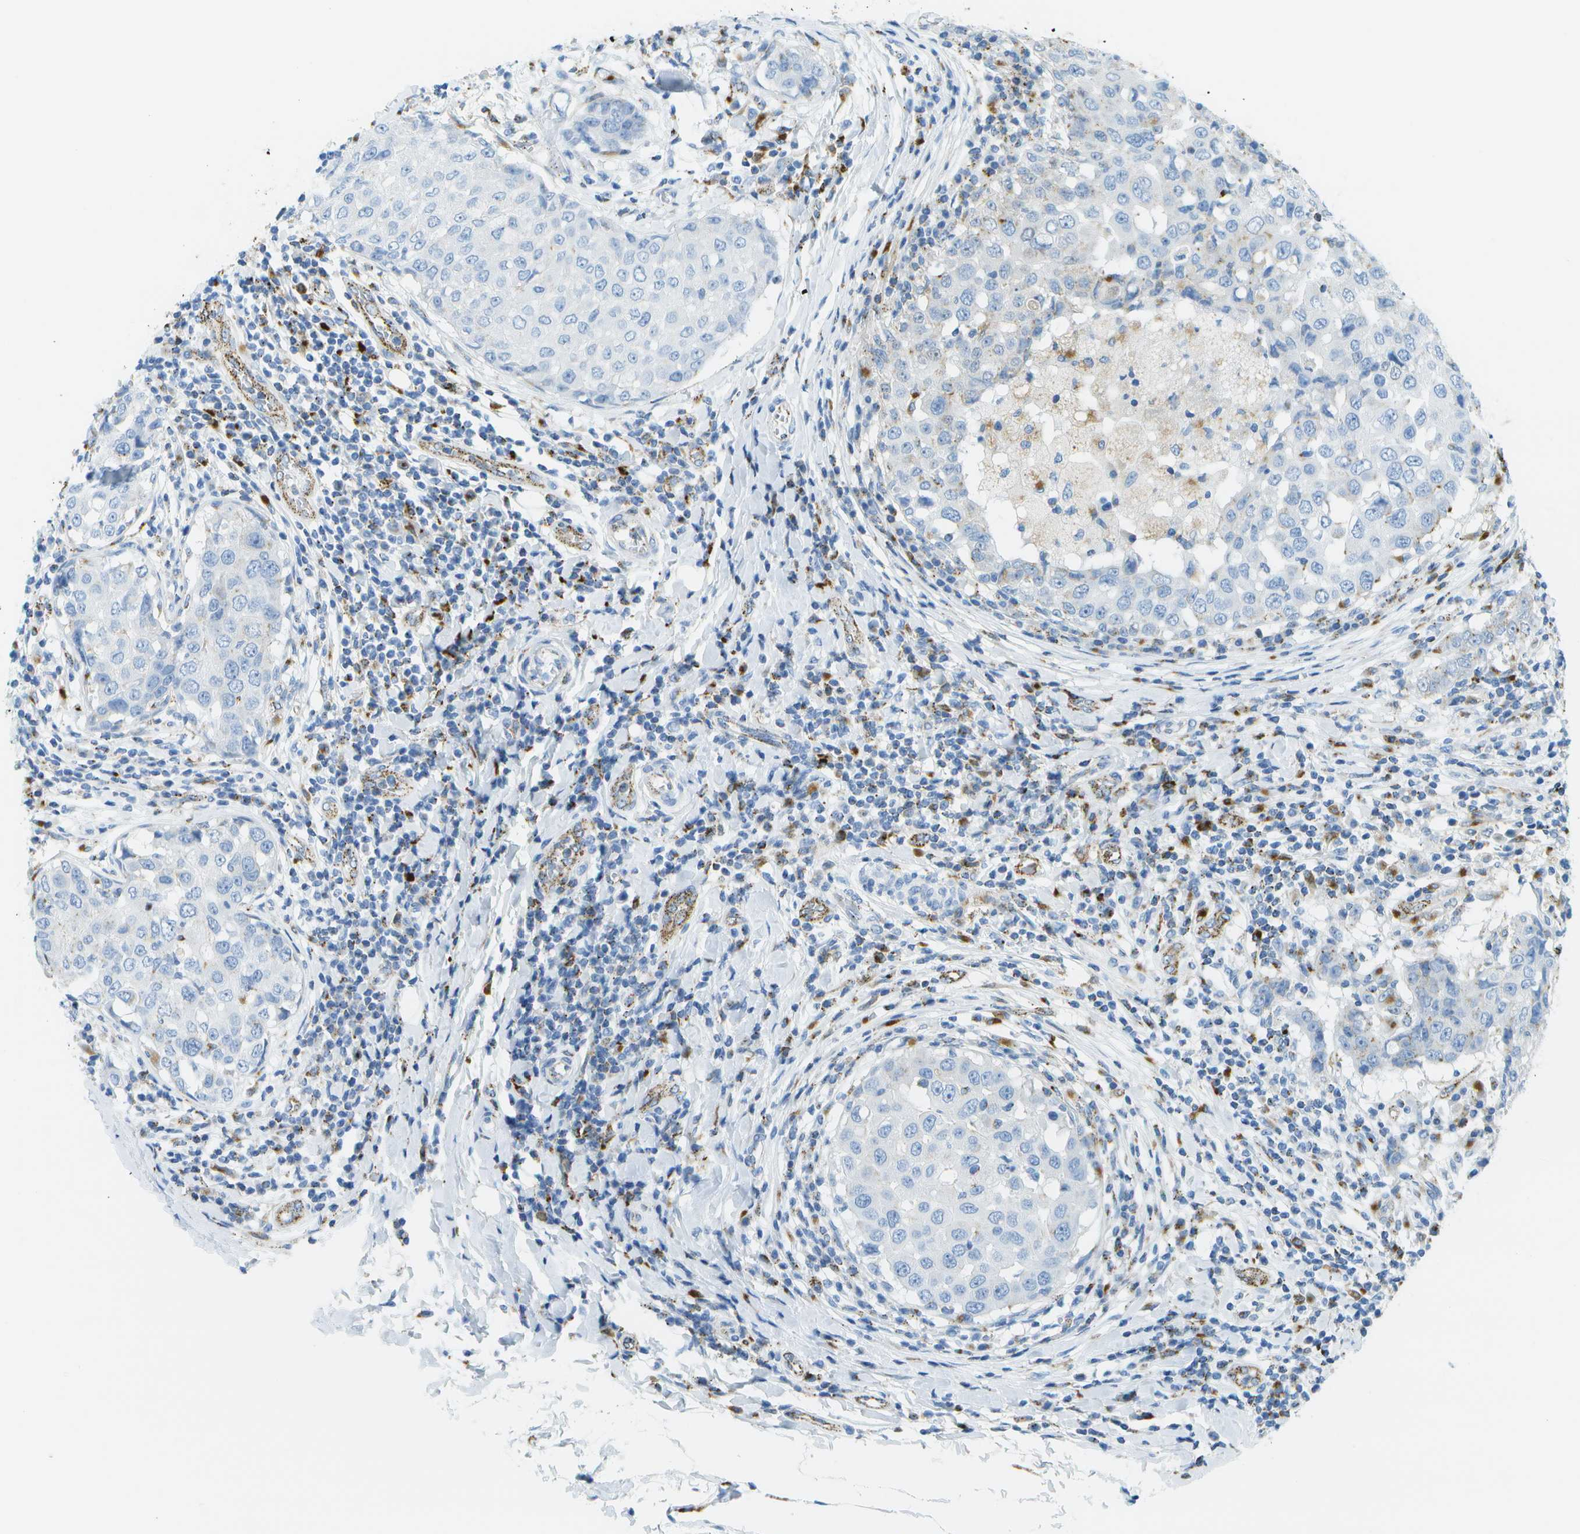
{"staining": {"intensity": "negative", "quantity": "none", "location": "none"}, "tissue": "breast cancer", "cell_type": "Tumor cells", "image_type": "cancer", "snomed": [{"axis": "morphology", "description": "Duct carcinoma"}, {"axis": "topography", "description": "Breast"}], "caption": "Immunohistochemistry histopathology image of neoplastic tissue: human invasive ductal carcinoma (breast) stained with DAB exhibits no significant protein staining in tumor cells.", "gene": "PRCP", "patient": {"sex": "female", "age": 27}}